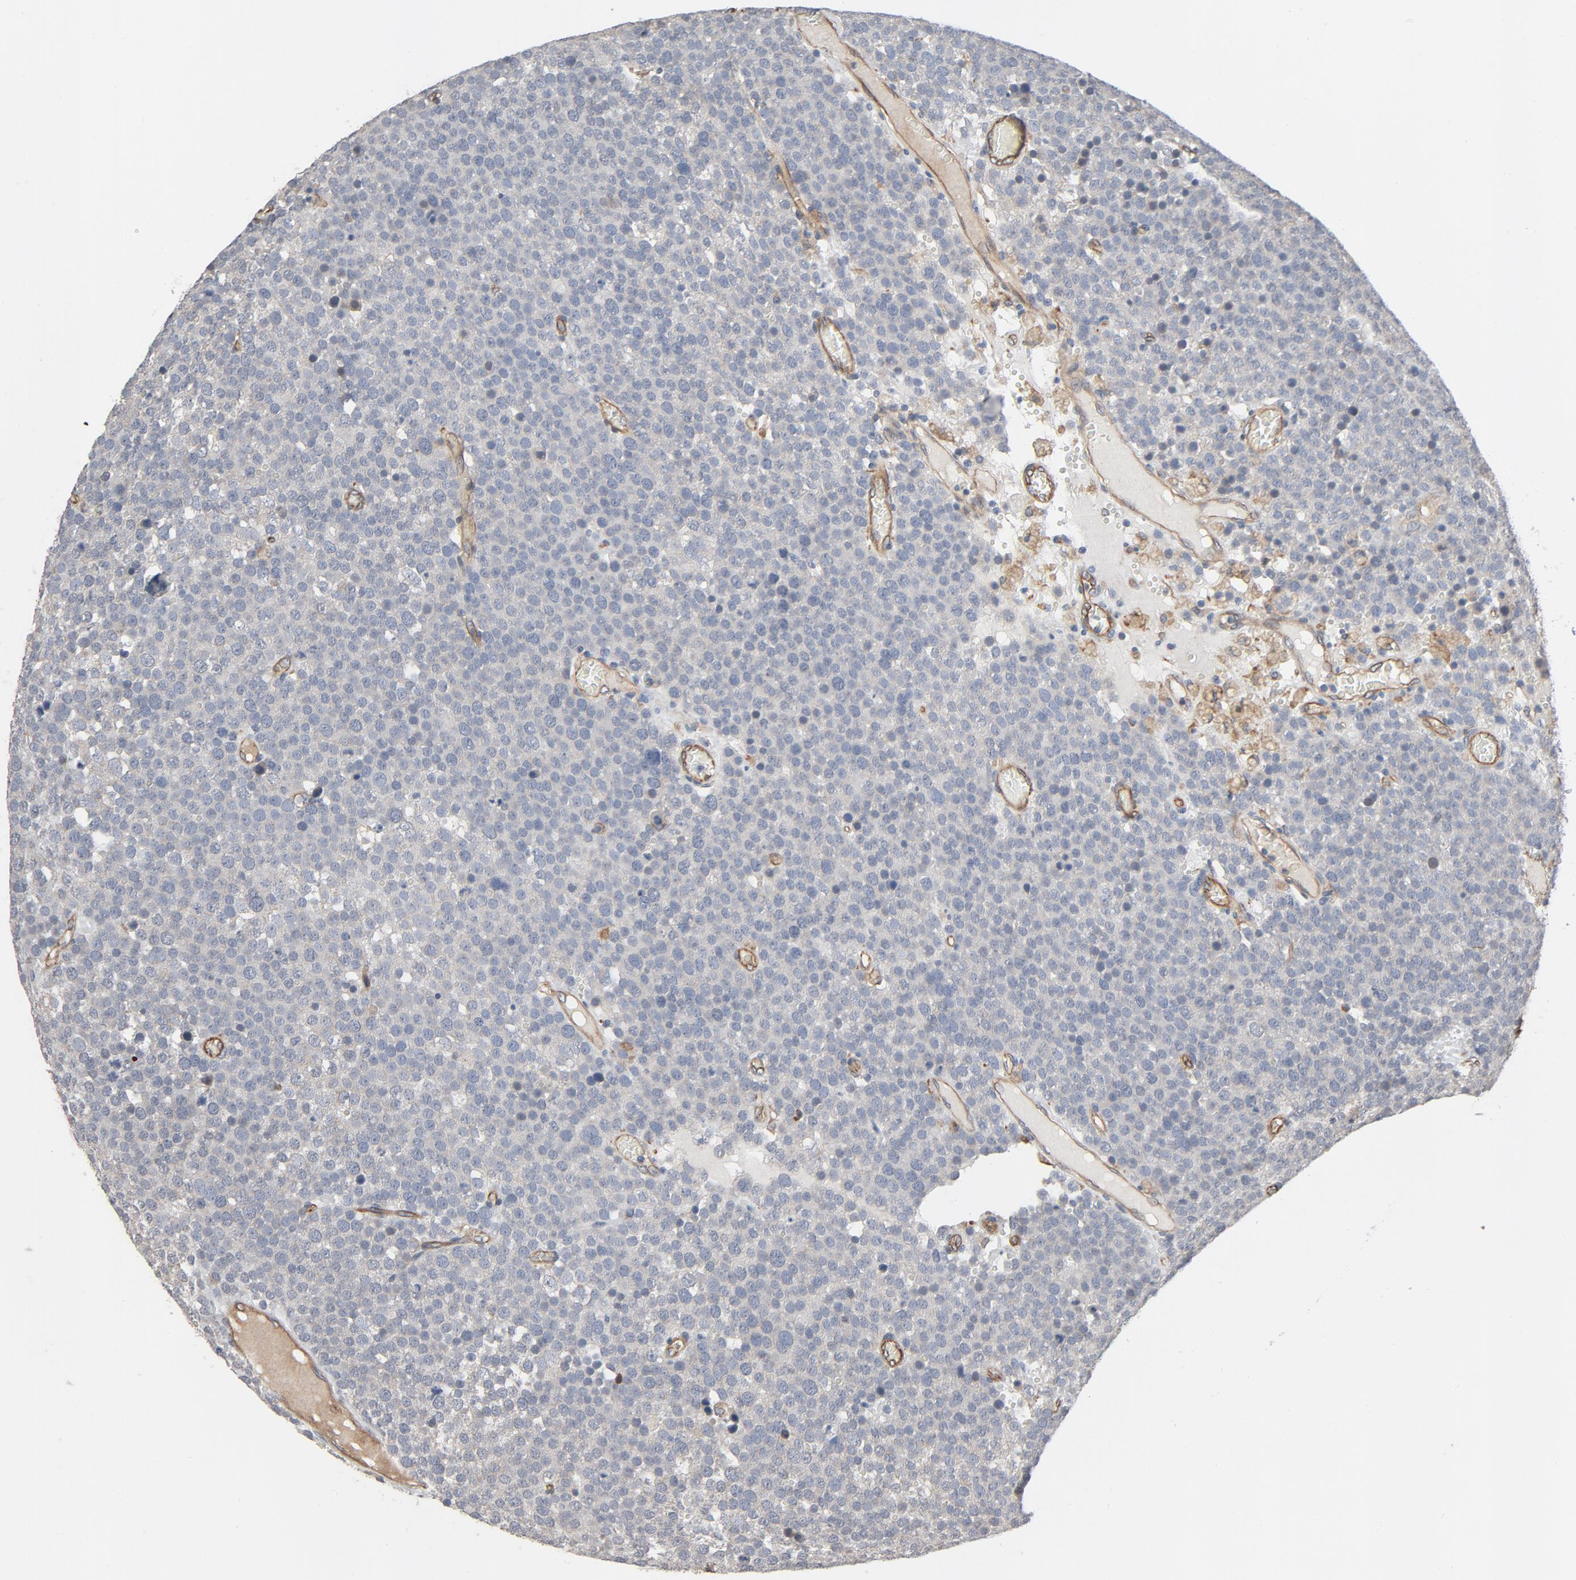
{"staining": {"intensity": "weak", "quantity": "<25%", "location": "cytoplasmic/membranous"}, "tissue": "testis cancer", "cell_type": "Tumor cells", "image_type": "cancer", "snomed": [{"axis": "morphology", "description": "Seminoma, NOS"}, {"axis": "topography", "description": "Testis"}], "caption": "IHC of testis seminoma exhibits no staining in tumor cells.", "gene": "TRIOBP", "patient": {"sex": "male", "age": 71}}